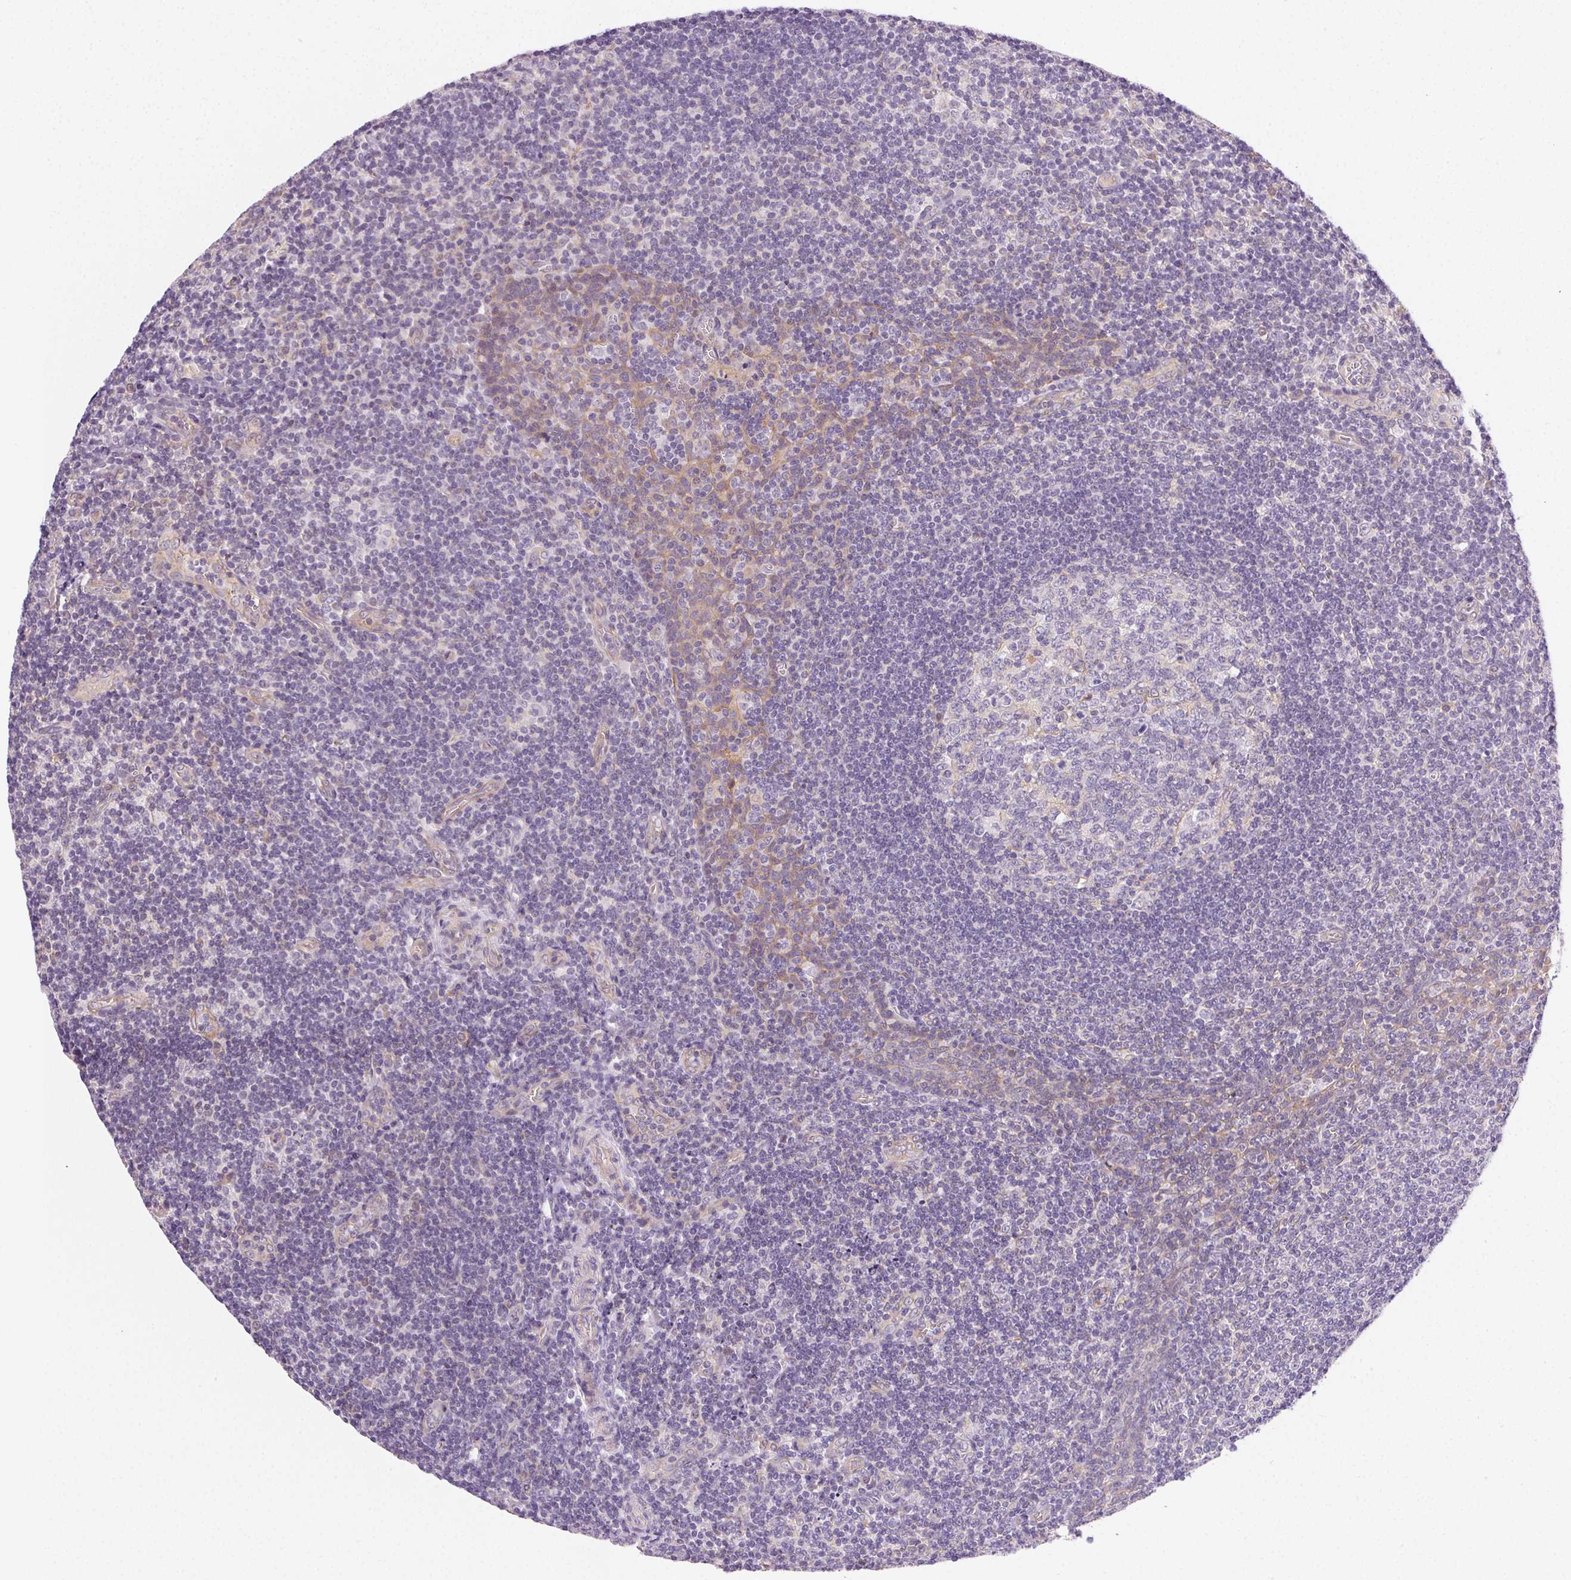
{"staining": {"intensity": "negative", "quantity": "none", "location": "none"}, "tissue": "tonsil", "cell_type": "Germinal center cells", "image_type": "normal", "snomed": [{"axis": "morphology", "description": "Normal tissue, NOS"}, {"axis": "morphology", "description": "Inflammation, NOS"}, {"axis": "topography", "description": "Tonsil"}], "caption": "DAB (3,3'-diaminobenzidine) immunohistochemical staining of unremarkable tonsil displays no significant positivity in germinal center cells.", "gene": "CSN1S1", "patient": {"sex": "female", "age": 31}}